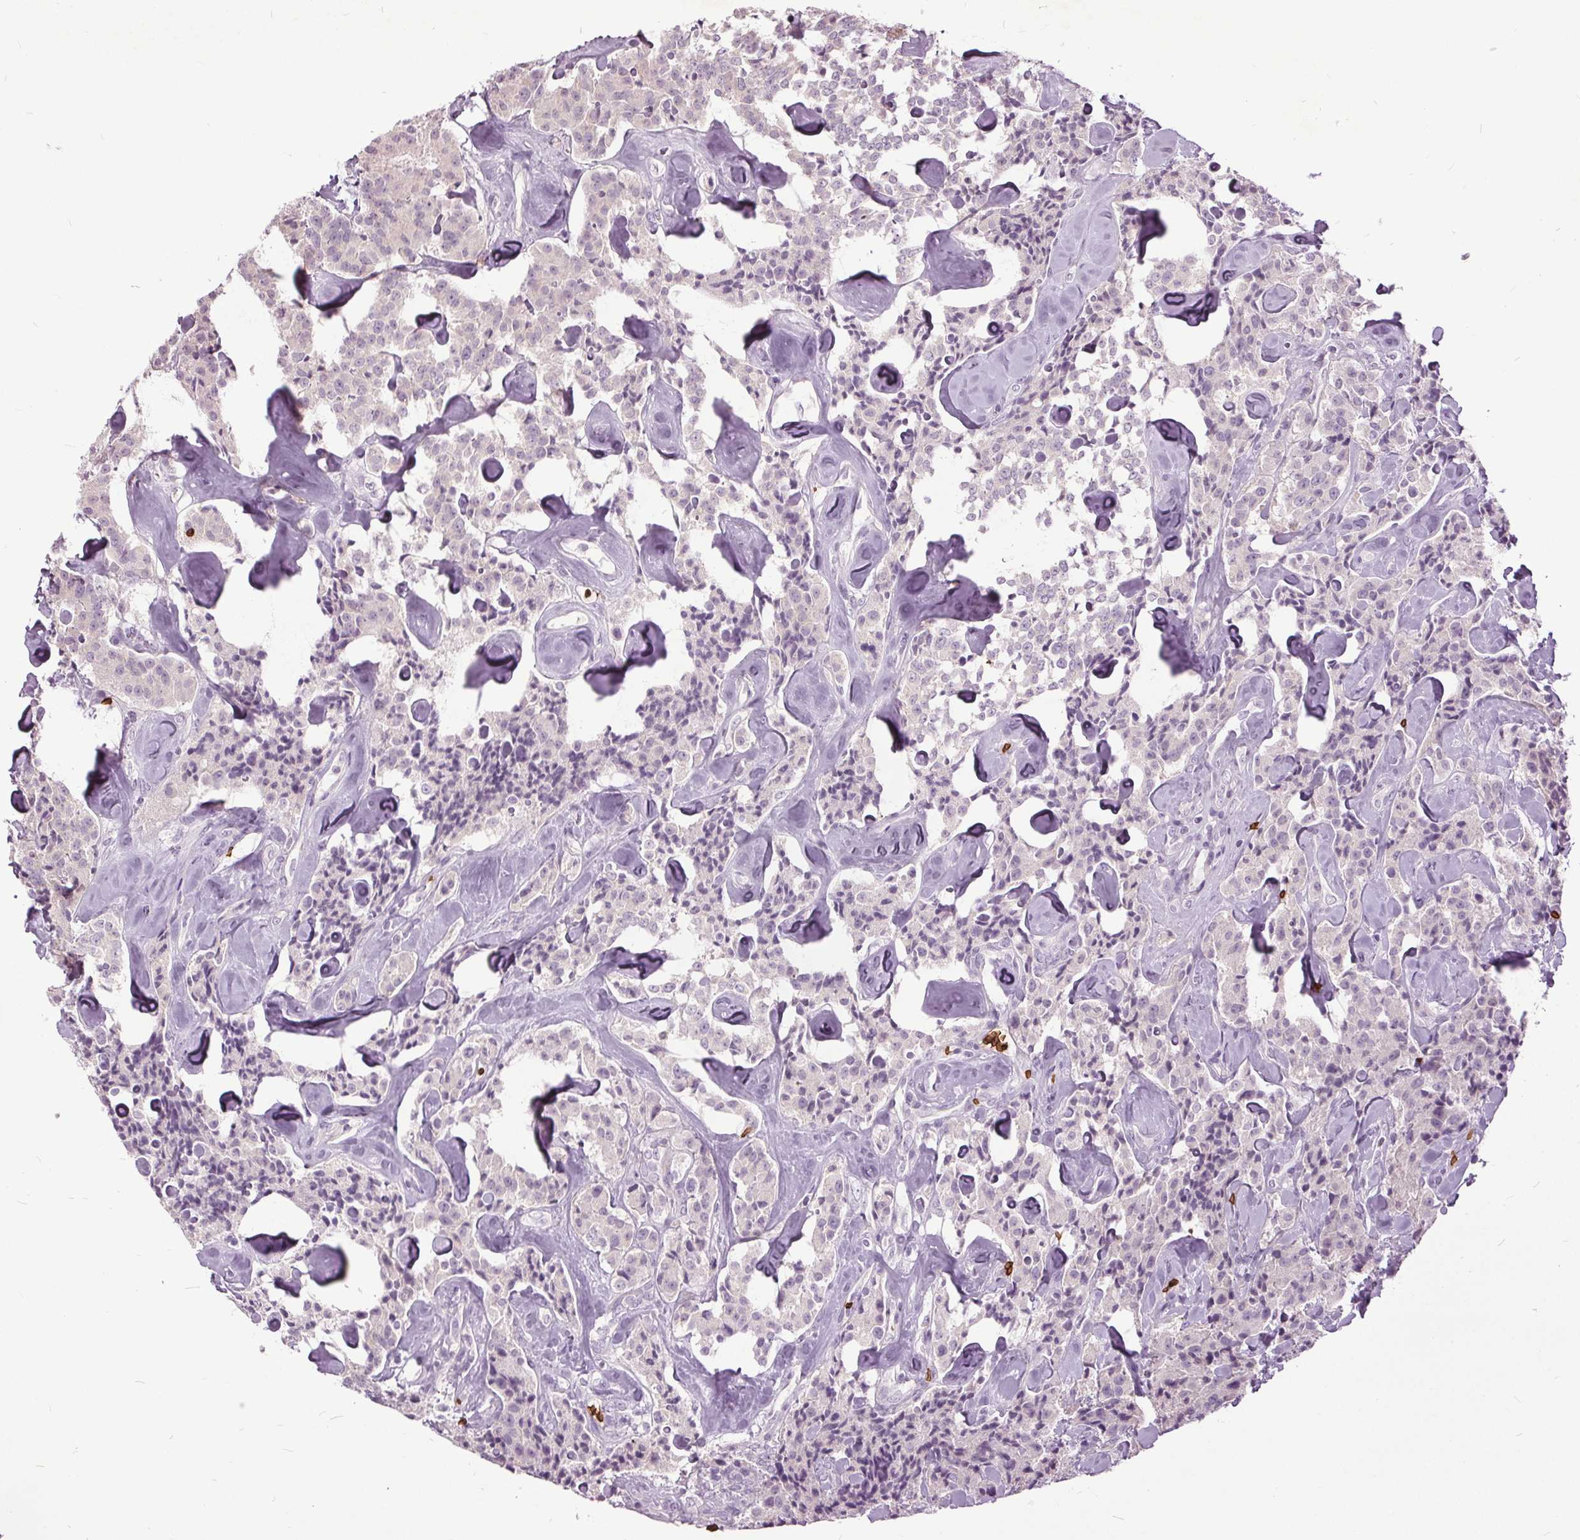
{"staining": {"intensity": "negative", "quantity": "none", "location": "none"}, "tissue": "carcinoid", "cell_type": "Tumor cells", "image_type": "cancer", "snomed": [{"axis": "morphology", "description": "Carcinoid, malignant, NOS"}, {"axis": "topography", "description": "Pancreas"}], "caption": "Protein analysis of malignant carcinoid displays no significant expression in tumor cells.", "gene": "SLC4A1", "patient": {"sex": "male", "age": 41}}